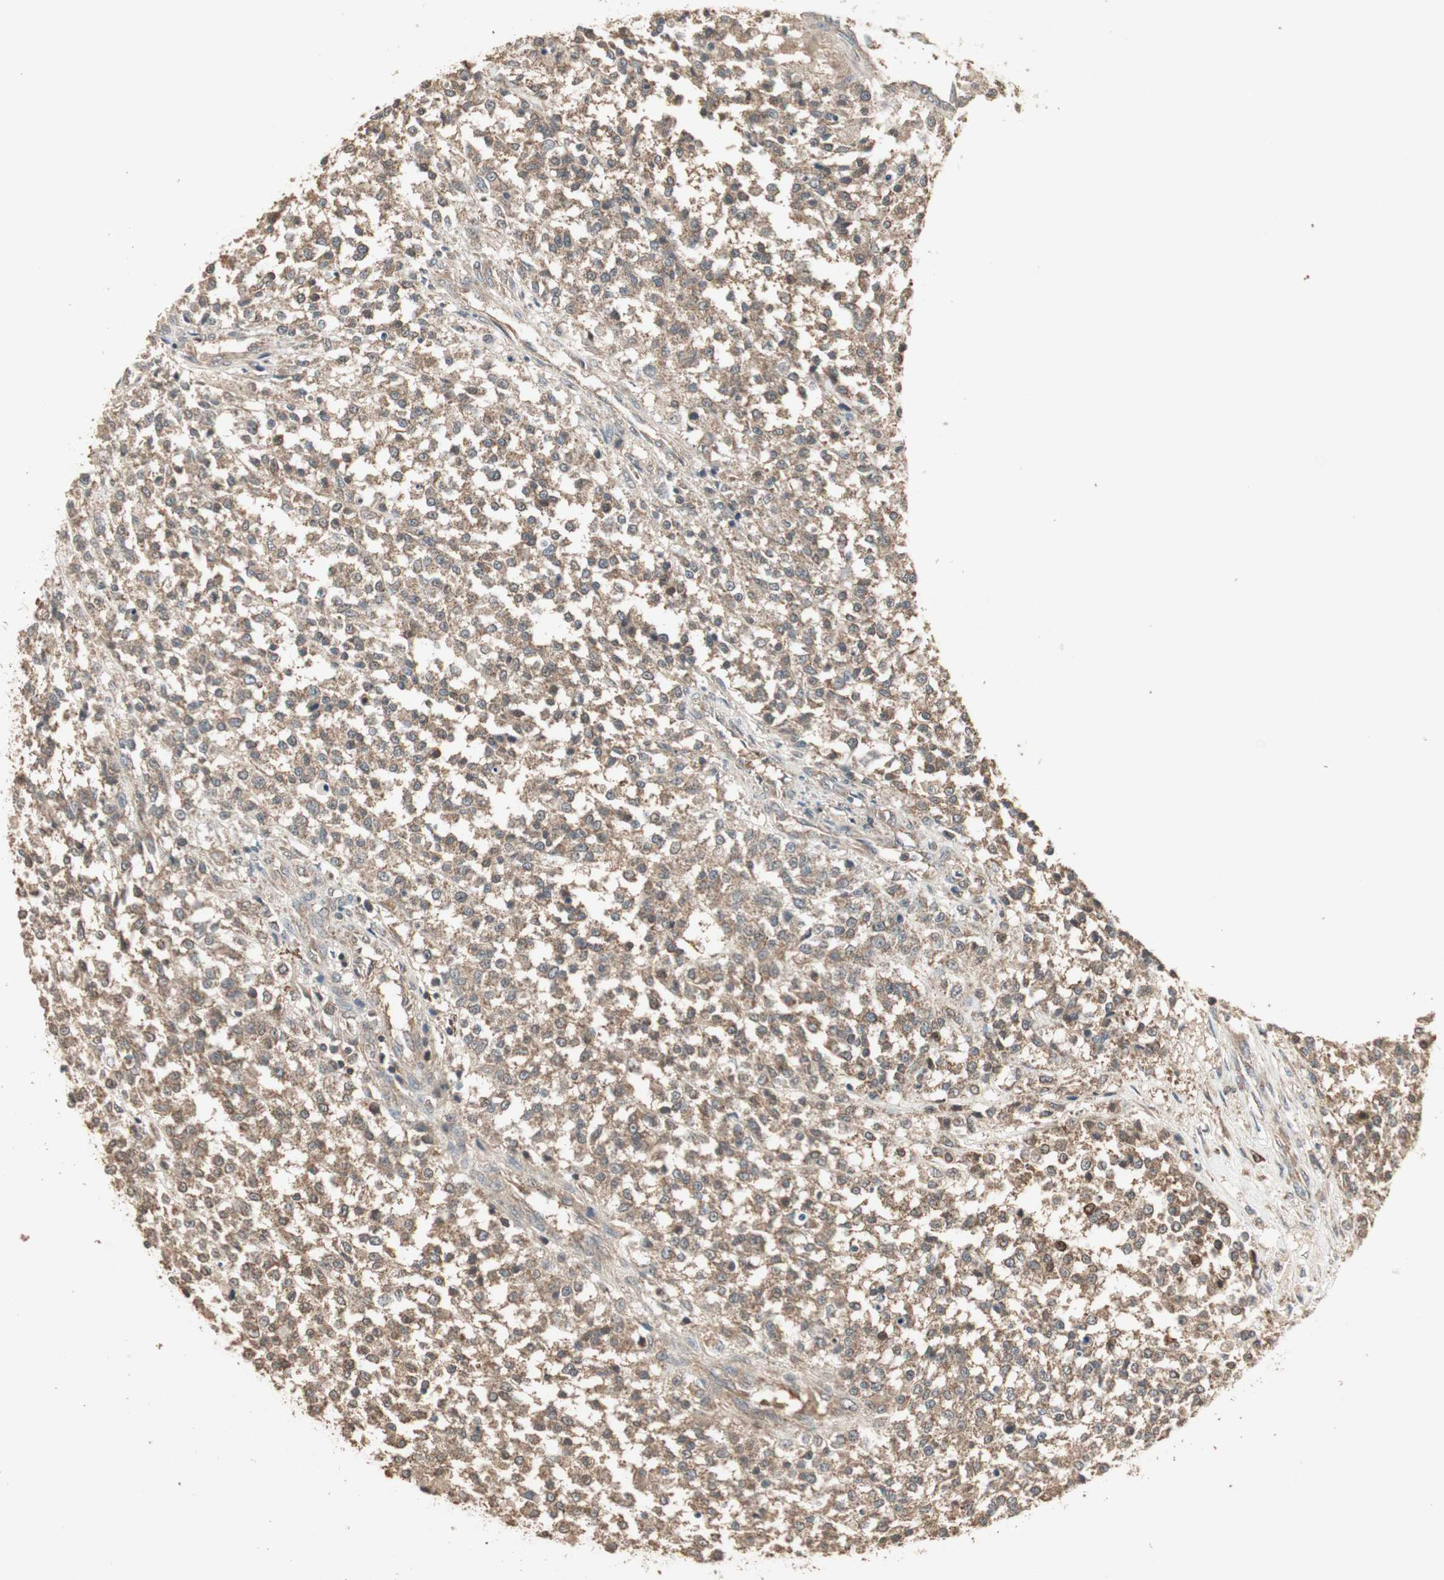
{"staining": {"intensity": "moderate", "quantity": ">75%", "location": "cytoplasmic/membranous"}, "tissue": "testis cancer", "cell_type": "Tumor cells", "image_type": "cancer", "snomed": [{"axis": "morphology", "description": "Seminoma, NOS"}, {"axis": "topography", "description": "Testis"}], "caption": "Protein staining of seminoma (testis) tissue demonstrates moderate cytoplasmic/membranous expression in about >75% of tumor cells.", "gene": "UBAC1", "patient": {"sex": "male", "age": 59}}